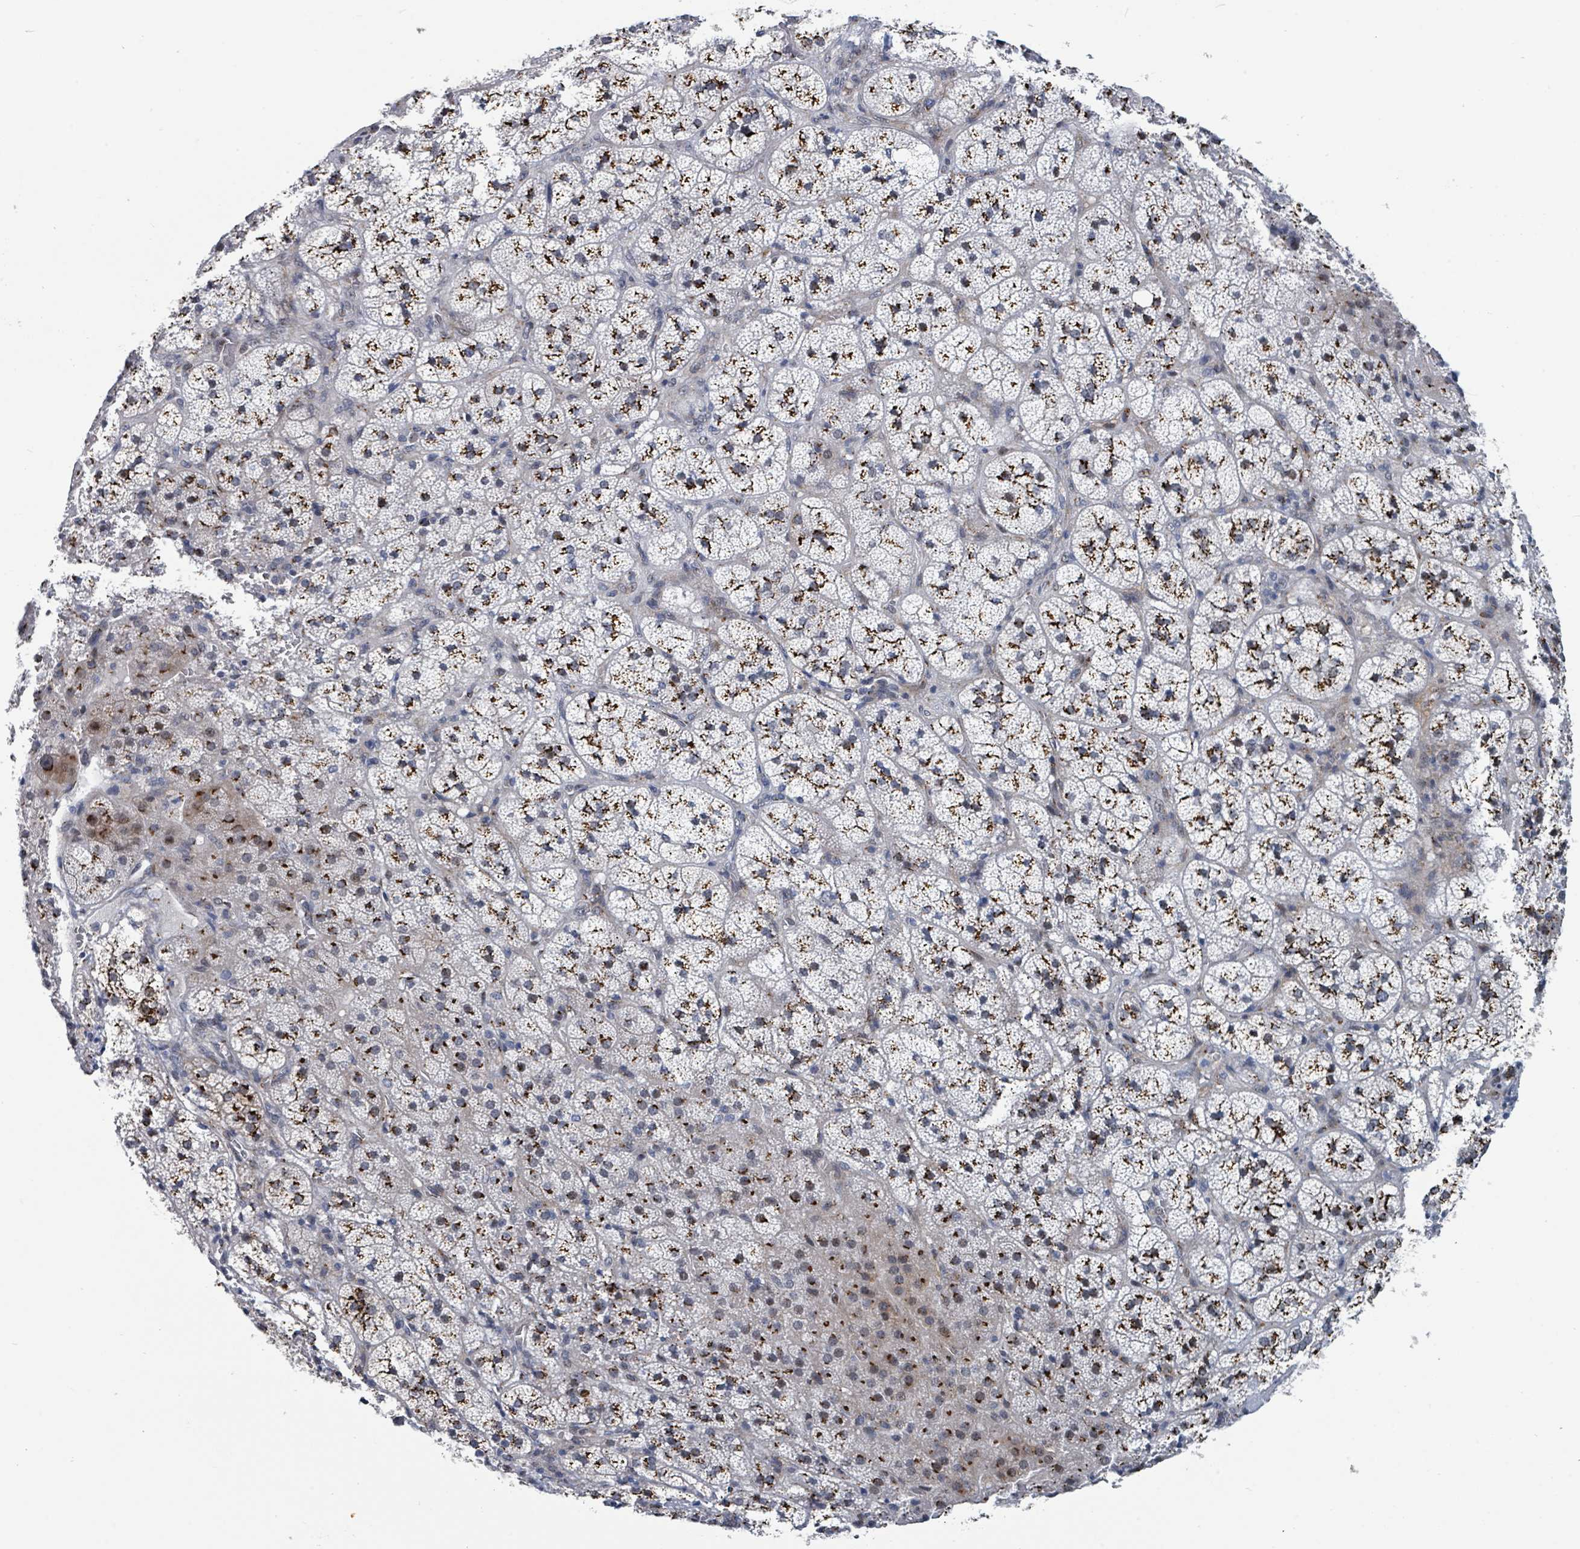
{"staining": {"intensity": "strong", "quantity": "25%-75%", "location": "cytoplasmic/membranous"}, "tissue": "adrenal gland", "cell_type": "Glandular cells", "image_type": "normal", "snomed": [{"axis": "morphology", "description": "Normal tissue, NOS"}, {"axis": "topography", "description": "Adrenal gland"}], "caption": "Approximately 25%-75% of glandular cells in normal human adrenal gland reveal strong cytoplasmic/membranous protein expression as visualized by brown immunohistochemical staining.", "gene": "DCAF5", "patient": {"sex": "female", "age": 44}}